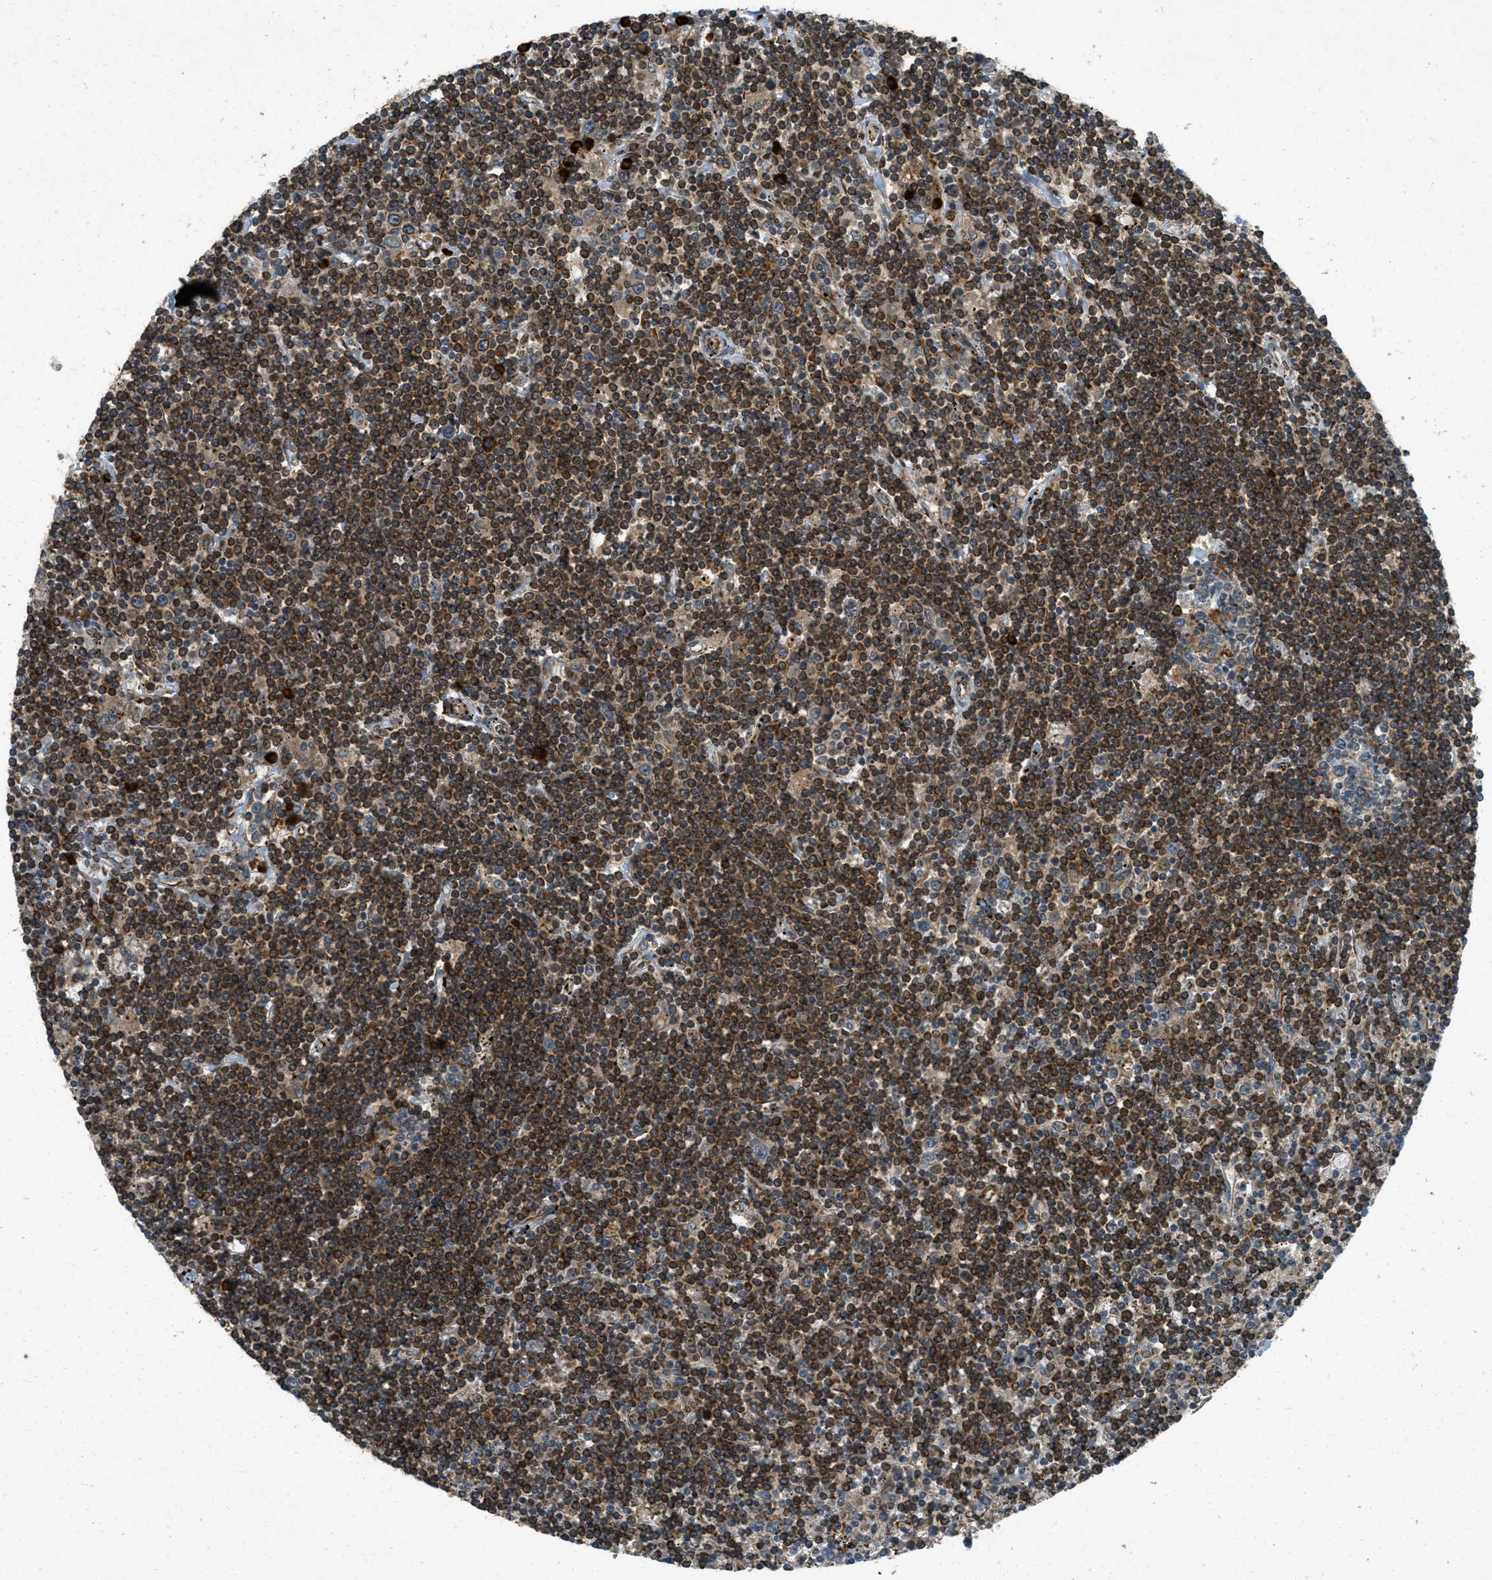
{"staining": {"intensity": "strong", "quantity": ">75%", "location": "cytoplasmic/membranous"}, "tissue": "lymphoma", "cell_type": "Tumor cells", "image_type": "cancer", "snomed": [{"axis": "morphology", "description": "Malignant lymphoma, non-Hodgkin's type, Low grade"}, {"axis": "topography", "description": "Spleen"}], "caption": "Protein expression analysis of human malignant lymphoma, non-Hodgkin's type (low-grade) reveals strong cytoplasmic/membranous positivity in approximately >75% of tumor cells.", "gene": "PCDH18", "patient": {"sex": "male", "age": 76}}